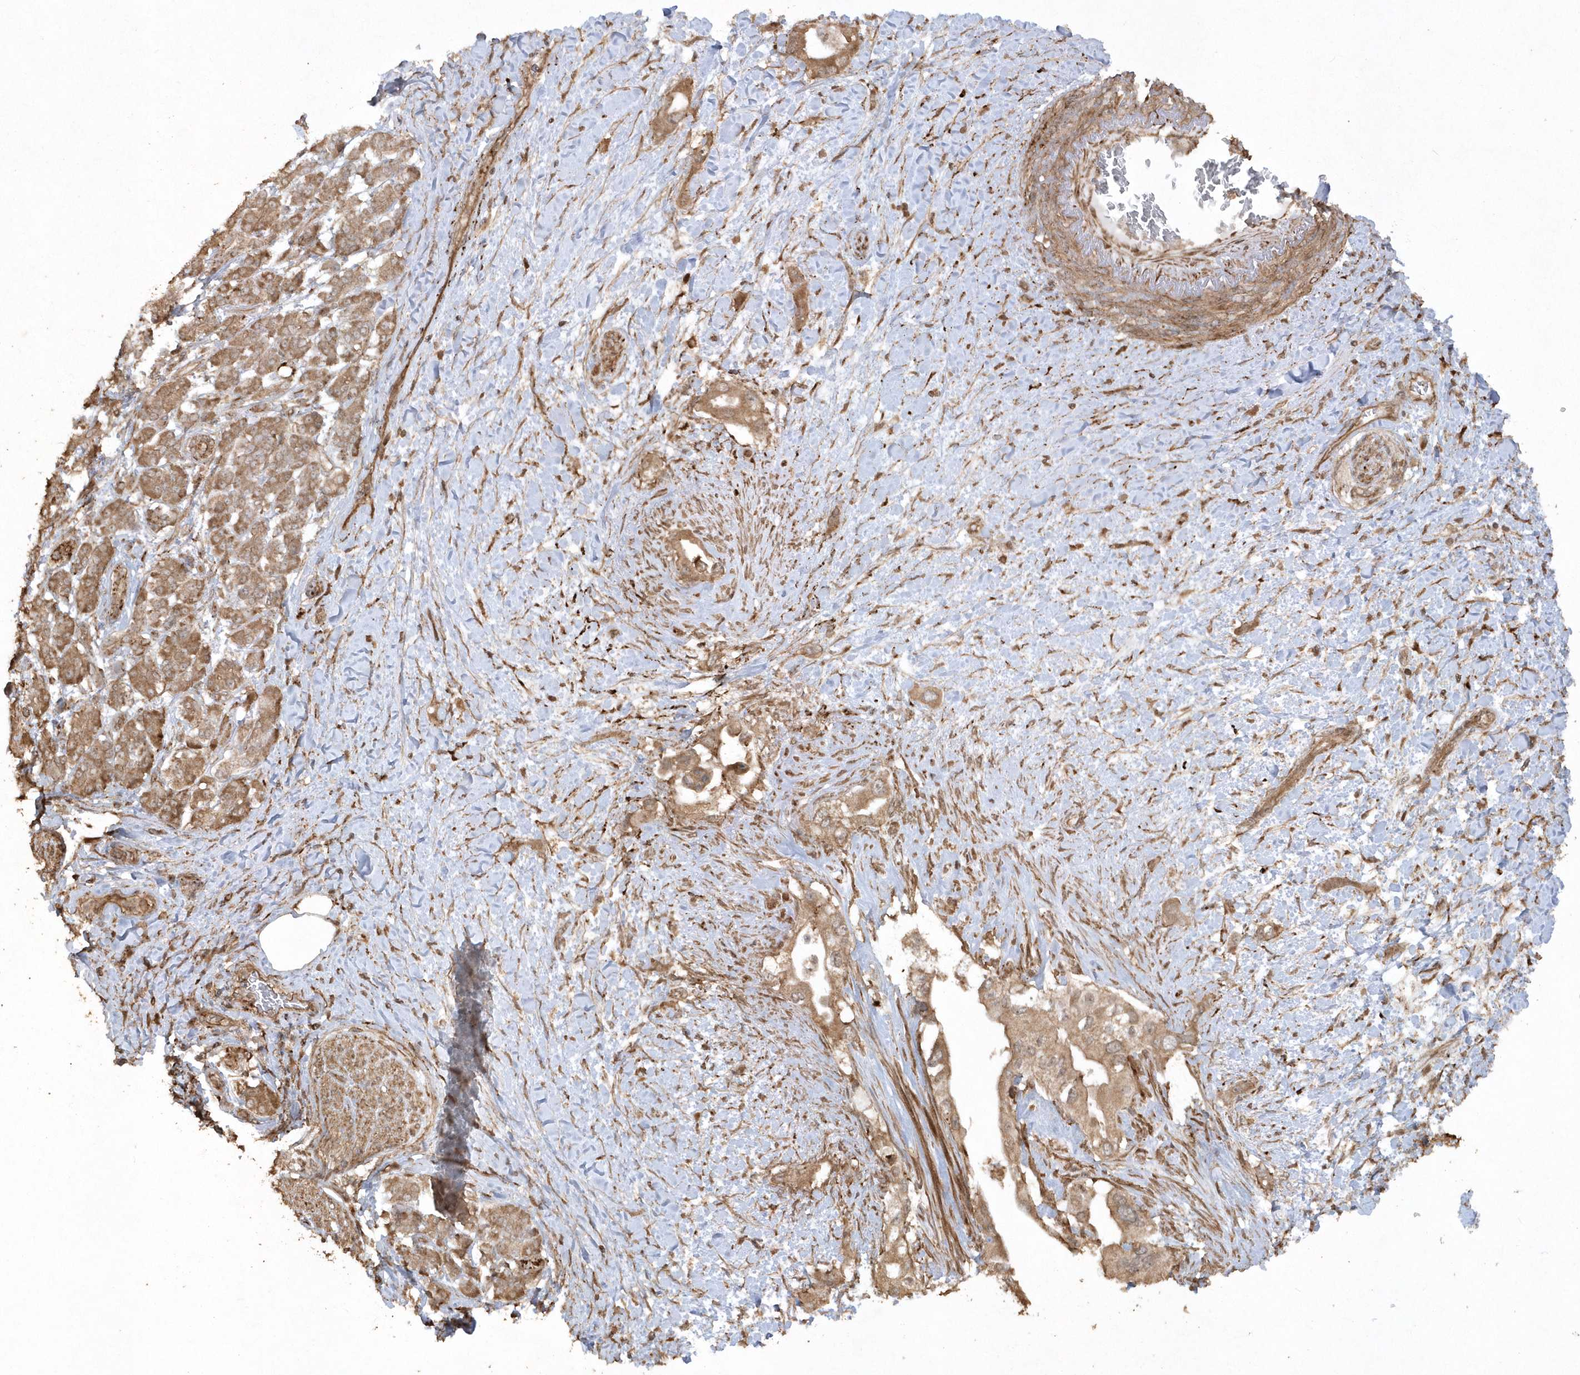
{"staining": {"intensity": "moderate", "quantity": ">75%", "location": "cytoplasmic/membranous"}, "tissue": "pancreatic cancer", "cell_type": "Tumor cells", "image_type": "cancer", "snomed": [{"axis": "morphology", "description": "Inflammation, NOS"}, {"axis": "morphology", "description": "Adenocarcinoma, NOS"}, {"axis": "topography", "description": "Pancreas"}], "caption": "Immunohistochemical staining of human pancreatic adenocarcinoma demonstrates medium levels of moderate cytoplasmic/membranous protein positivity in about >75% of tumor cells.", "gene": "AVPI1", "patient": {"sex": "female", "age": 56}}